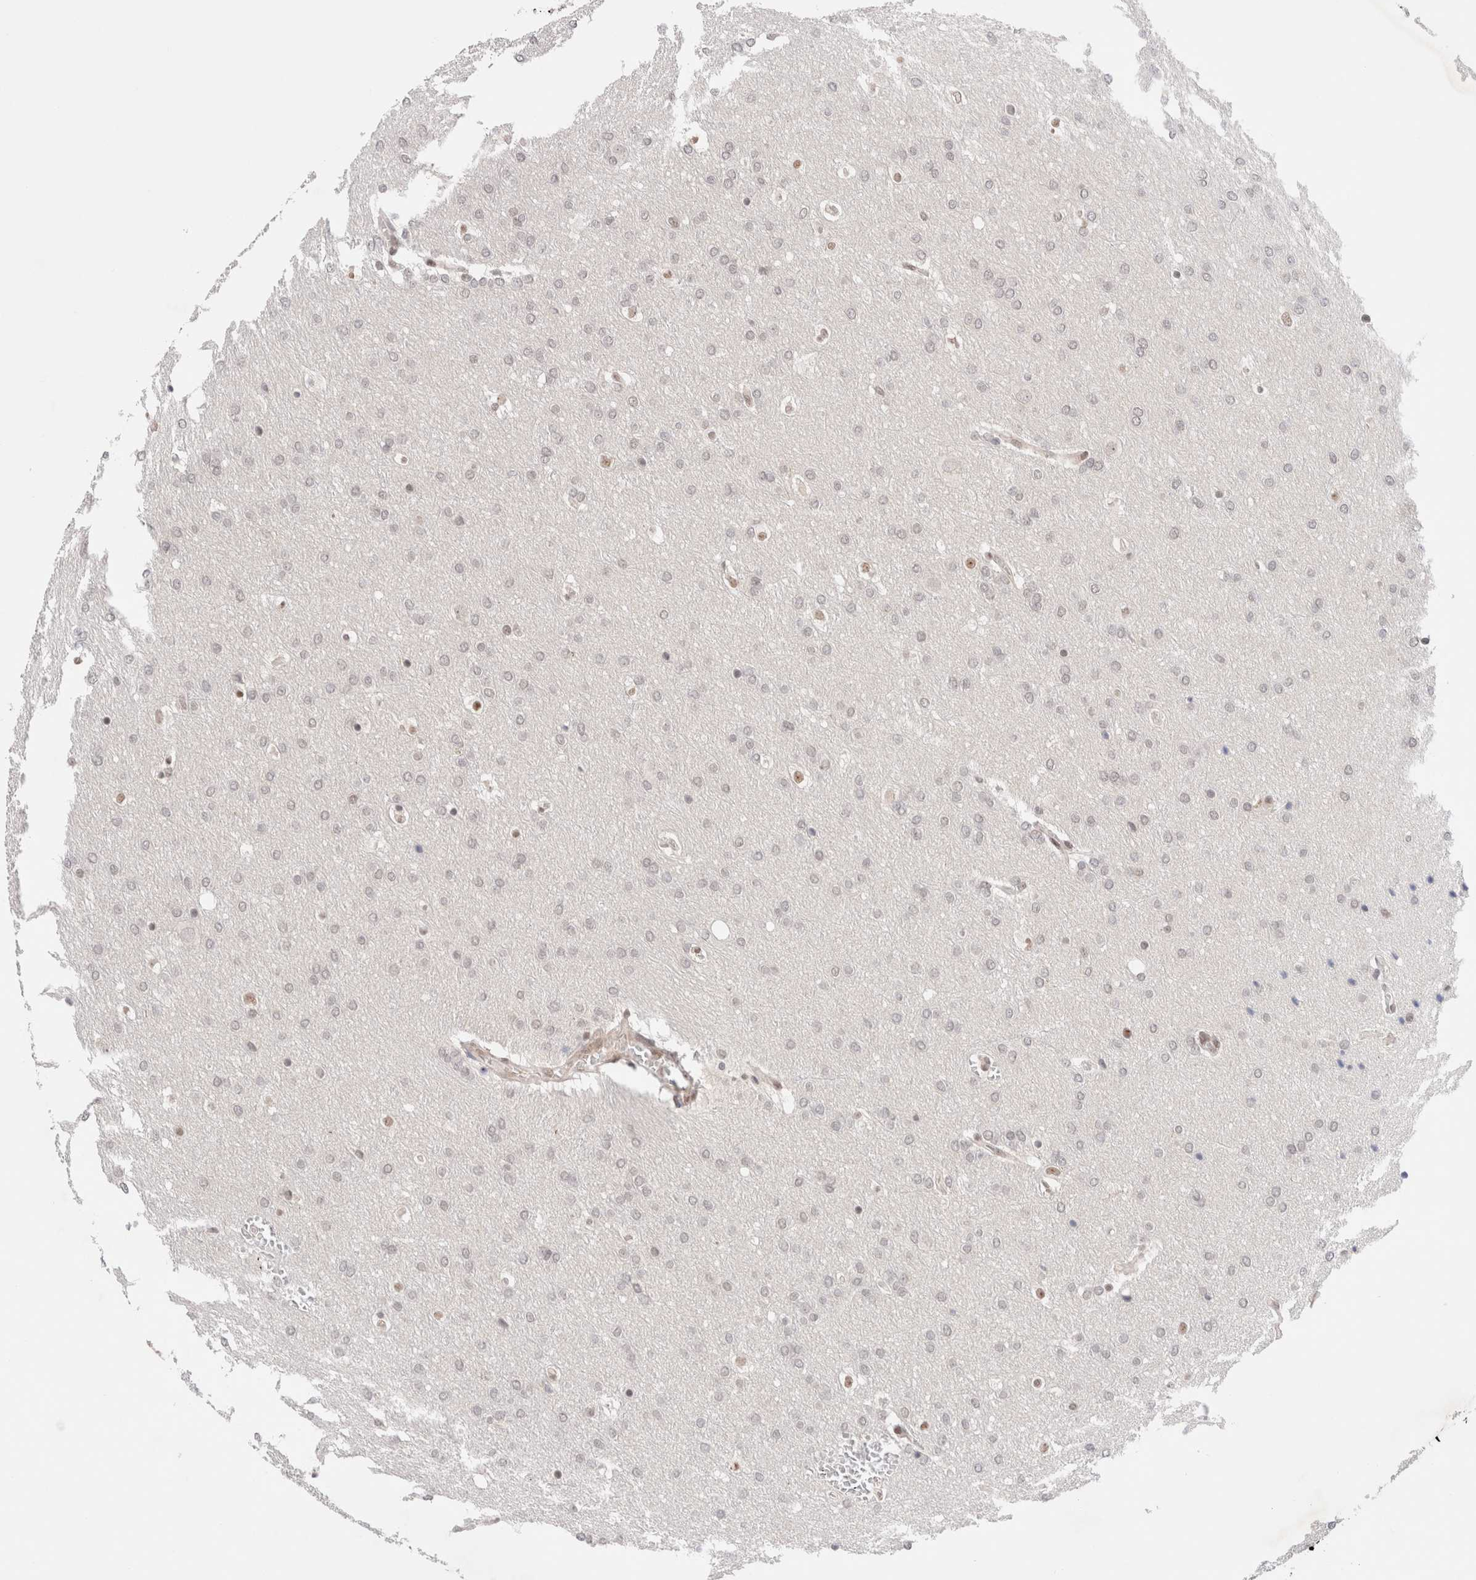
{"staining": {"intensity": "weak", "quantity": "<25%", "location": "nuclear"}, "tissue": "glioma", "cell_type": "Tumor cells", "image_type": "cancer", "snomed": [{"axis": "morphology", "description": "Glioma, malignant, Low grade"}, {"axis": "topography", "description": "Brain"}], "caption": "Immunohistochemistry (IHC) photomicrograph of neoplastic tissue: human glioma stained with DAB displays no significant protein positivity in tumor cells.", "gene": "GATAD2A", "patient": {"sex": "female", "age": 37}}